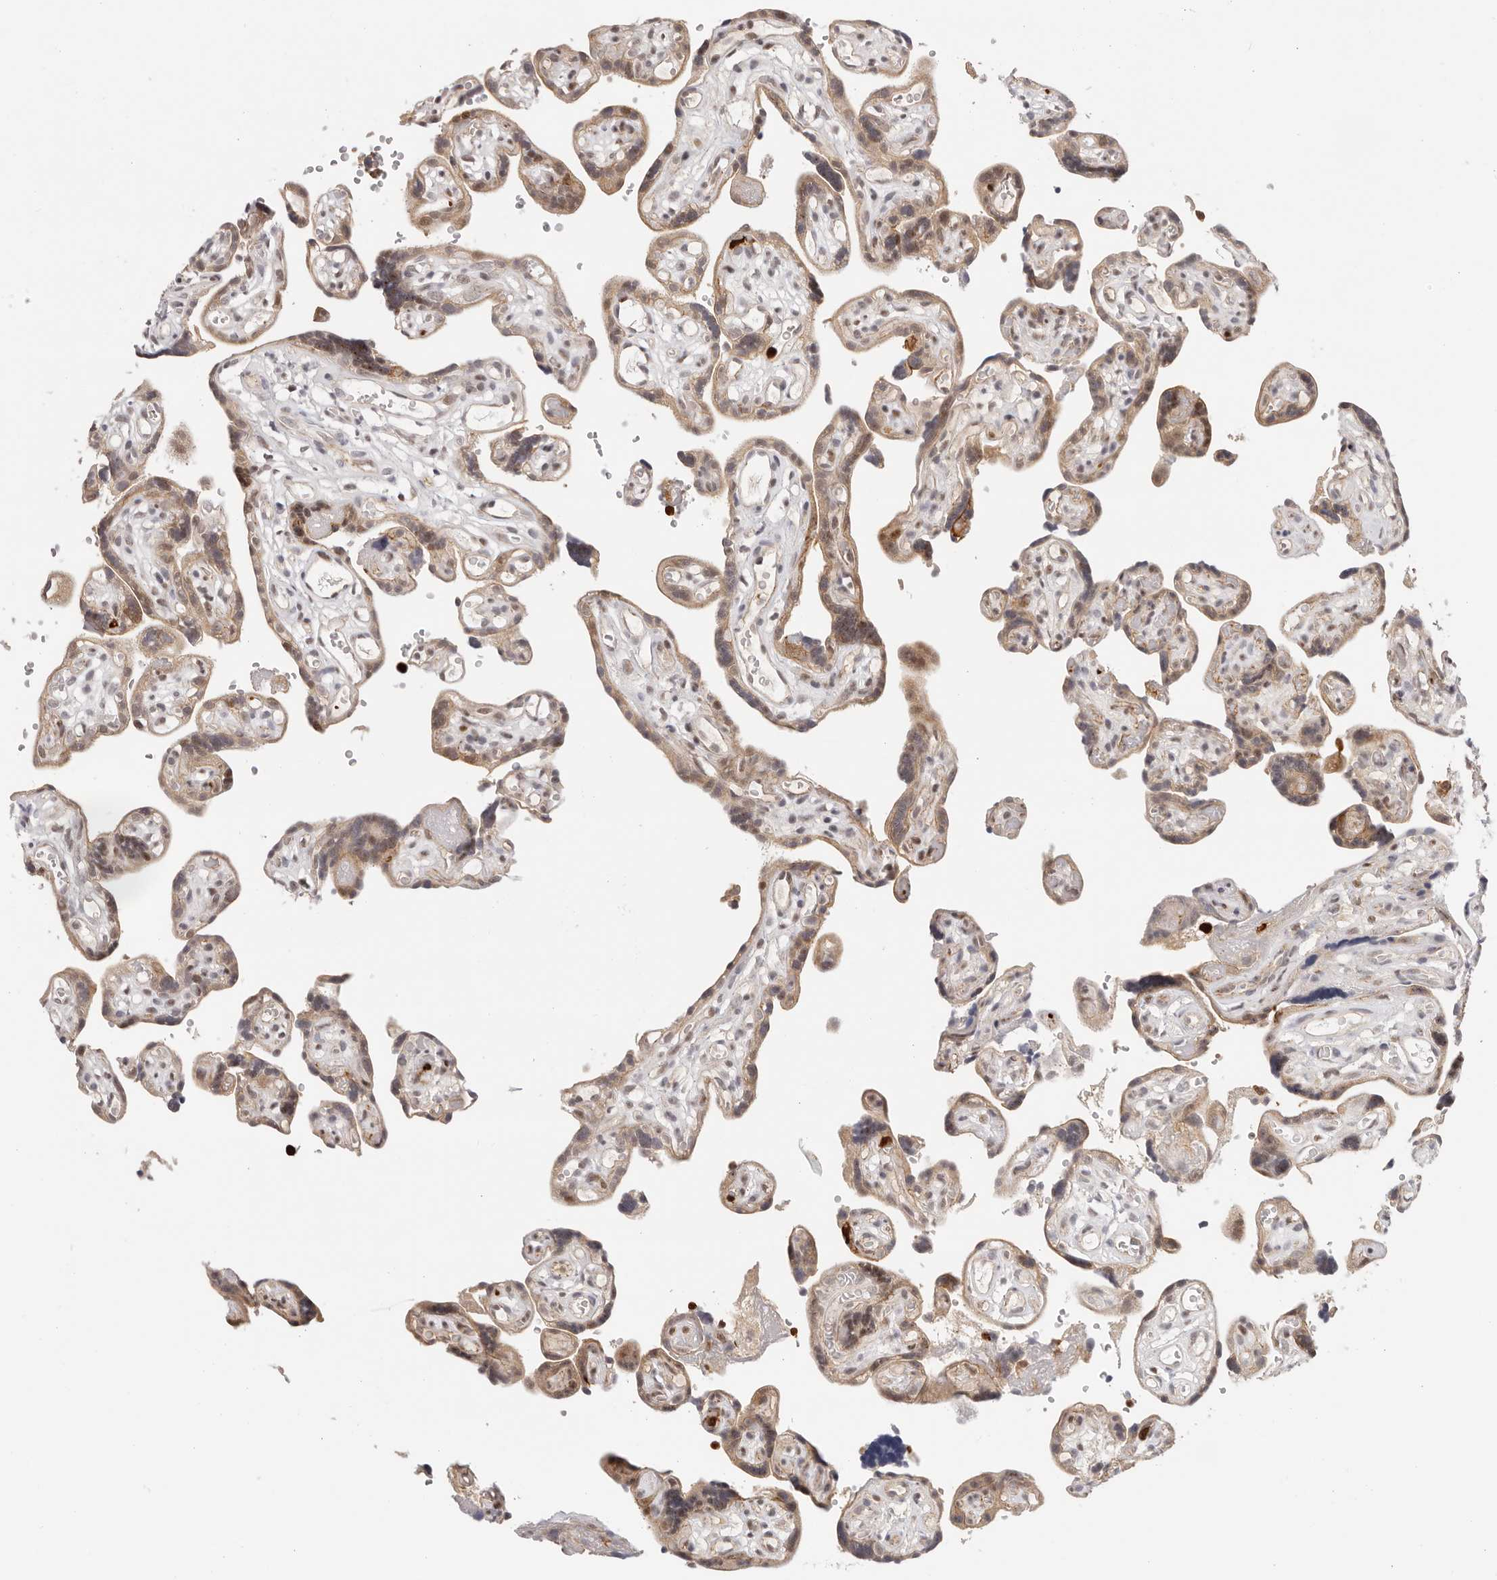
{"staining": {"intensity": "weak", "quantity": ">75%", "location": "nuclear"}, "tissue": "placenta", "cell_type": "Decidual cells", "image_type": "normal", "snomed": [{"axis": "morphology", "description": "Normal tissue, NOS"}, {"axis": "topography", "description": "Placenta"}], "caption": "A histopathology image of placenta stained for a protein exhibits weak nuclear brown staining in decidual cells.", "gene": "AFDN", "patient": {"sex": "female", "age": 30}}